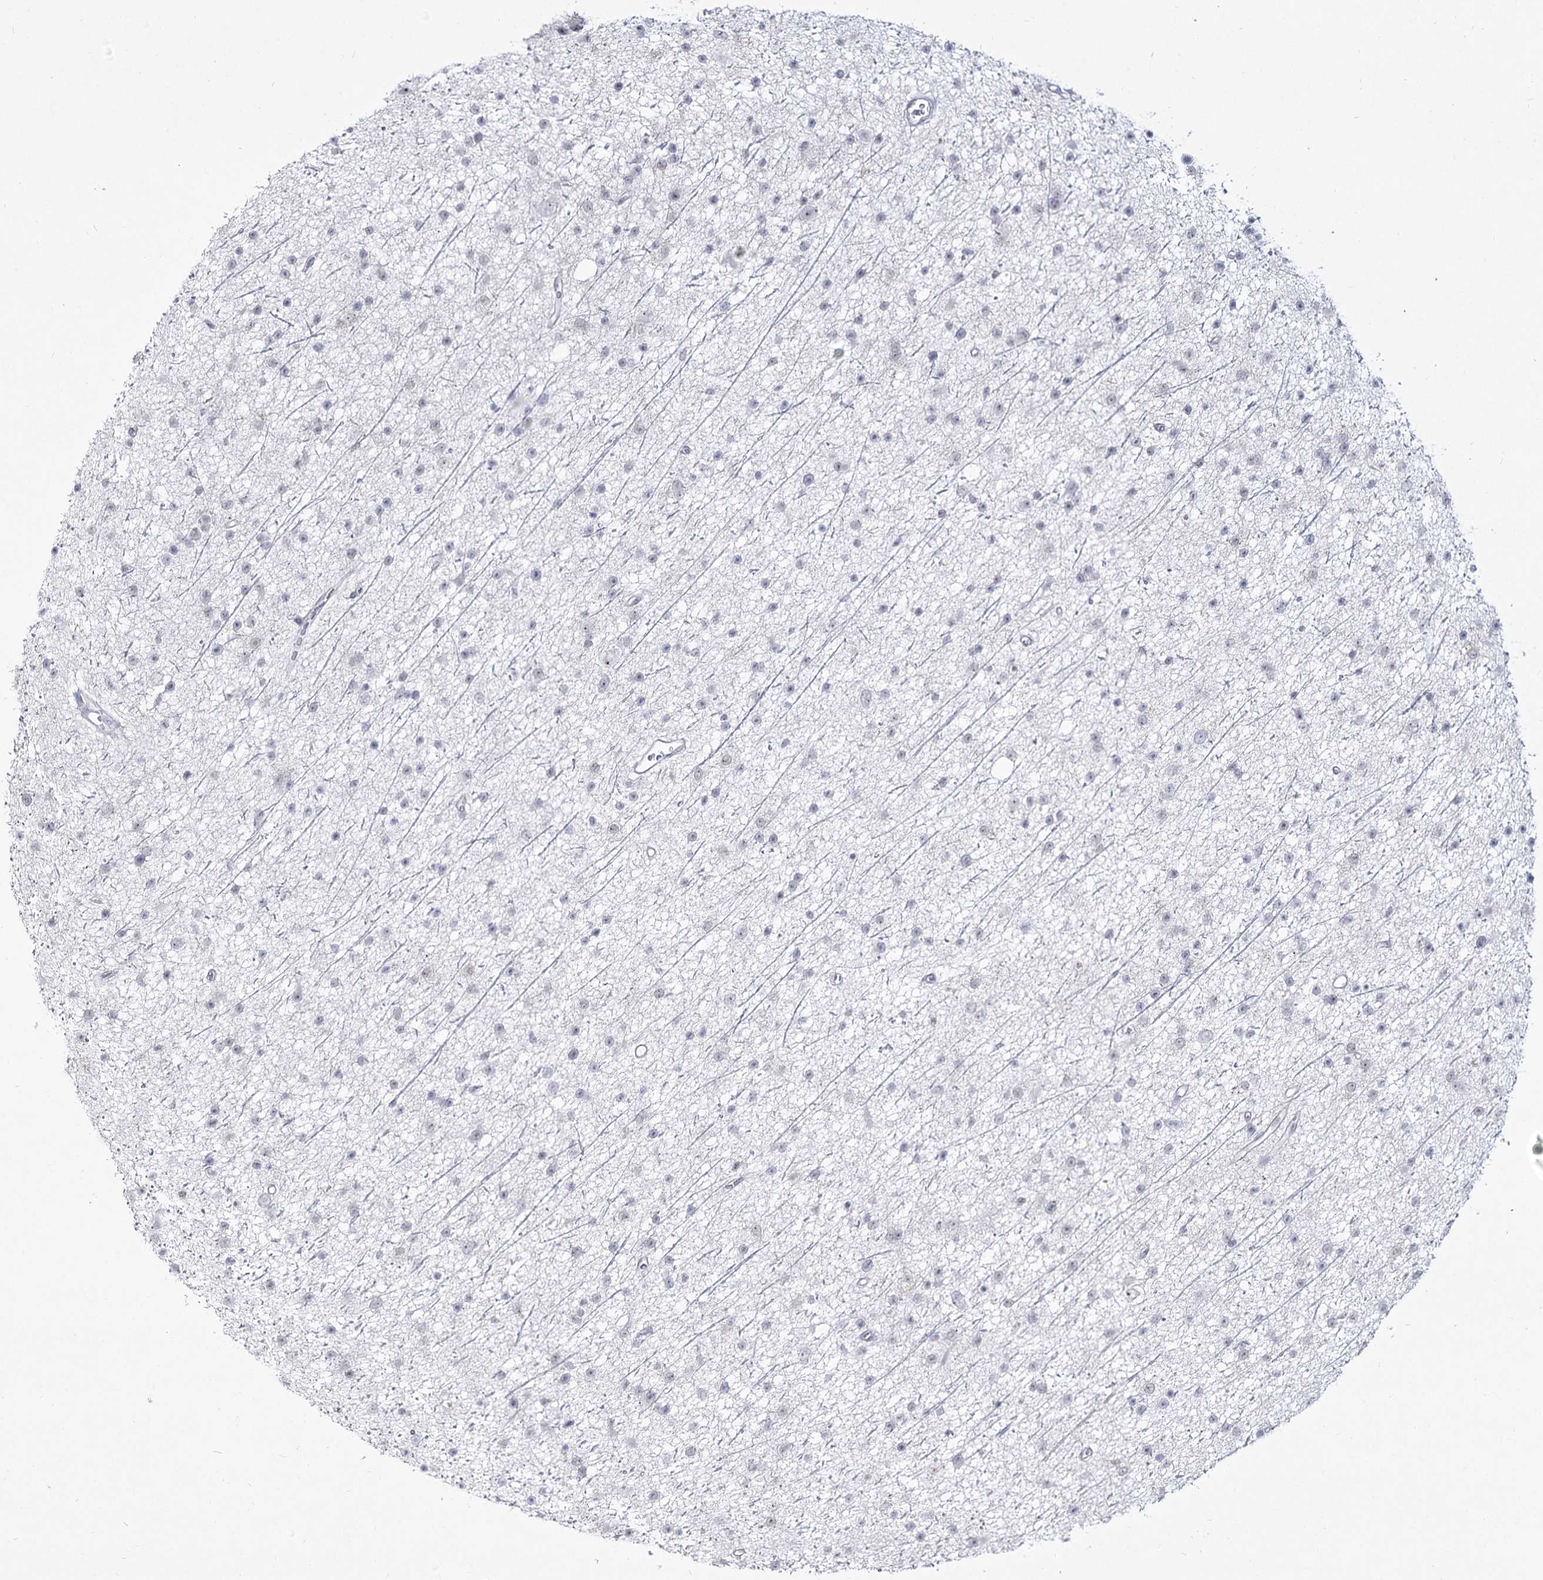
{"staining": {"intensity": "negative", "quantity": "none", "location": "none"}, "tissue": "glioma", "cell_type": "Tumor cells", "image_type": "cancer", "snomed": [{"axis": "morphology", "description": "Glioma, malignant, Low grade"}, {"axis": "topography", "description": "Cerebral cortex"}], "caption": "IHC micrograph of human glioma stained for a protein (brown), which displays no expression in tumor cells.", "gene": "DDX50", "patient": {"sex": "female", "age": 39}}